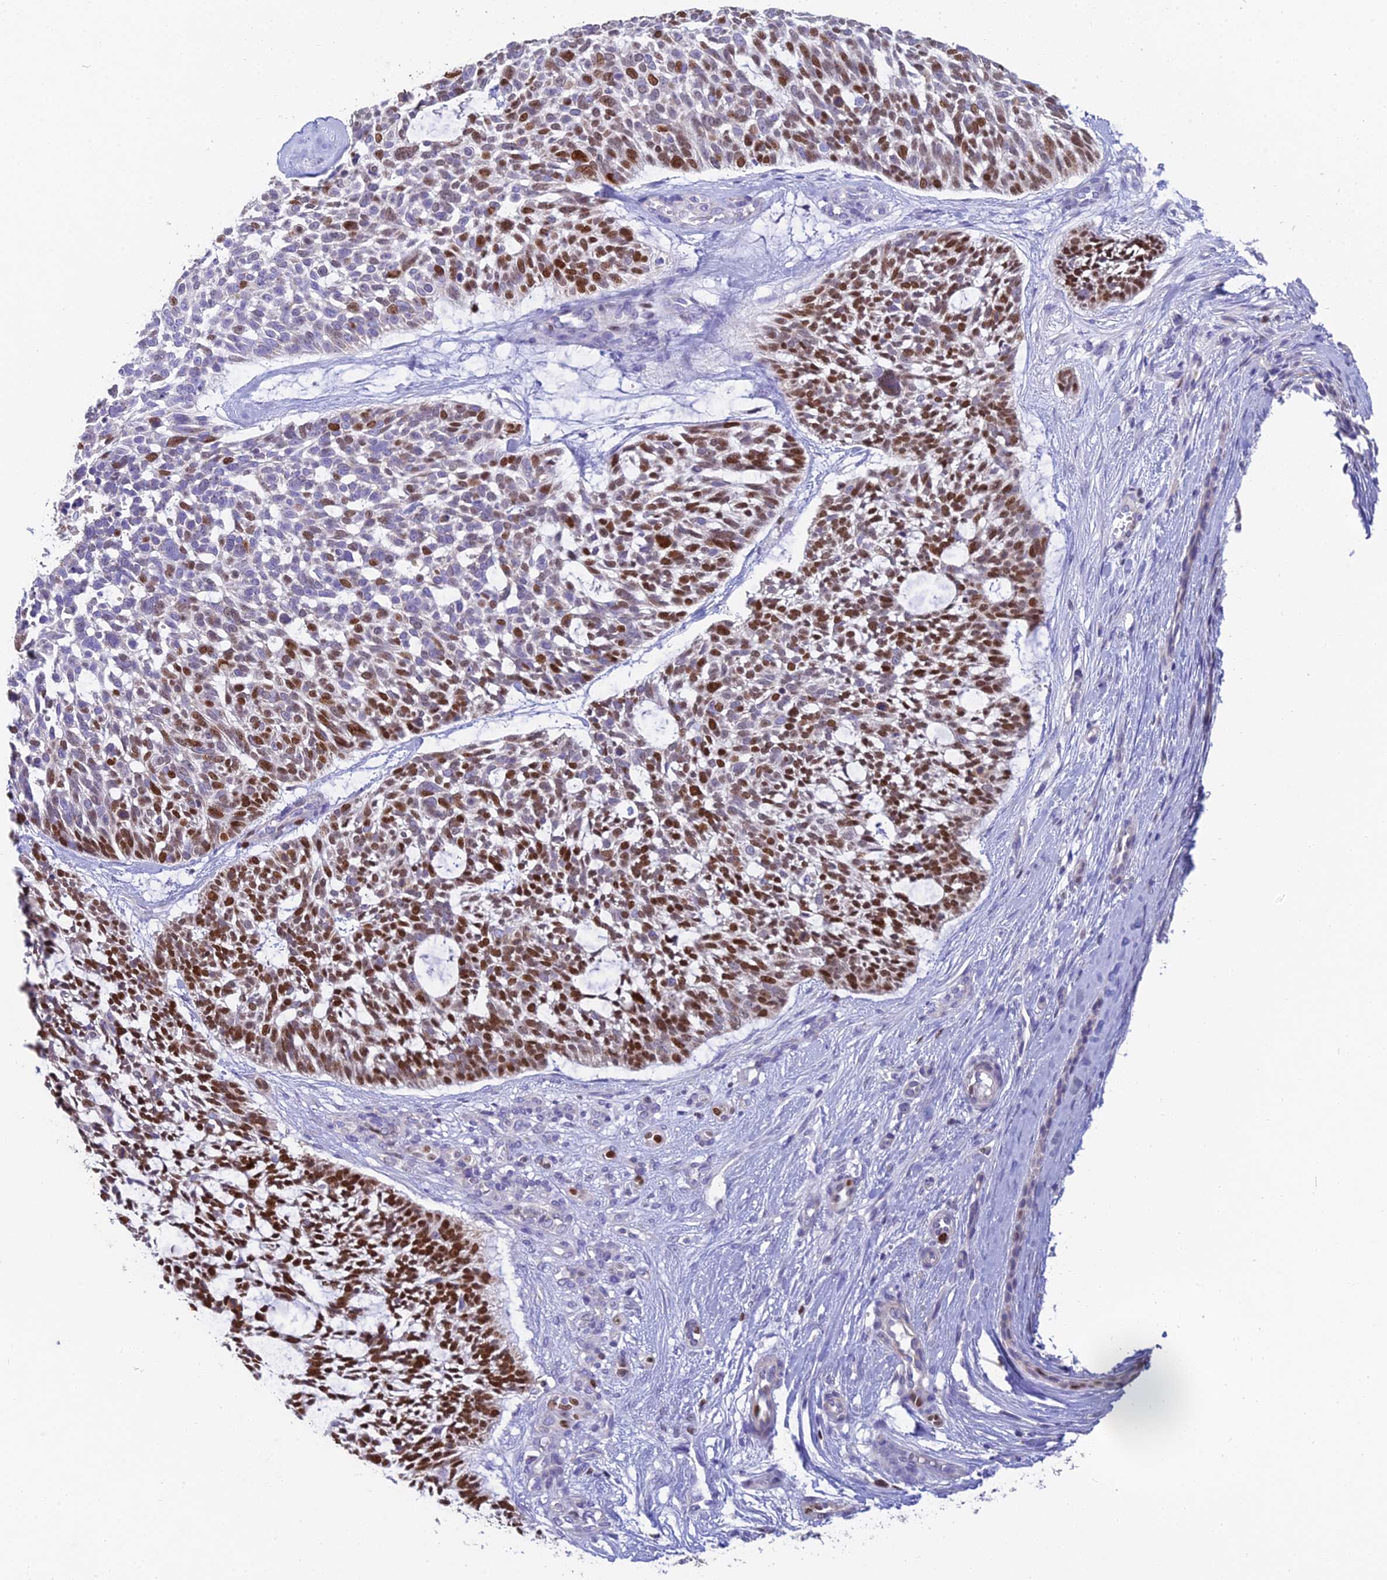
{"staining": {"intensity": "strong", "quantity": "25%-75%", "location": "nuclear"}, "tissue": "skin cancer", "cell_type": "Tumor cells", "image_type": "cancer", "snomed": [{"axis": "morphology", "description": "Basal cell carcinoma"}, {"axis": "topography", "description": "Skin"}], "caption": "The photomicrograph demonstrates staining of basal cell carcinoma (skin), revealing strong nuclear protein staining (brown color) within tumor cells.", "gene": "MCM2", "patient": {"sex": "male", "age": 88}}